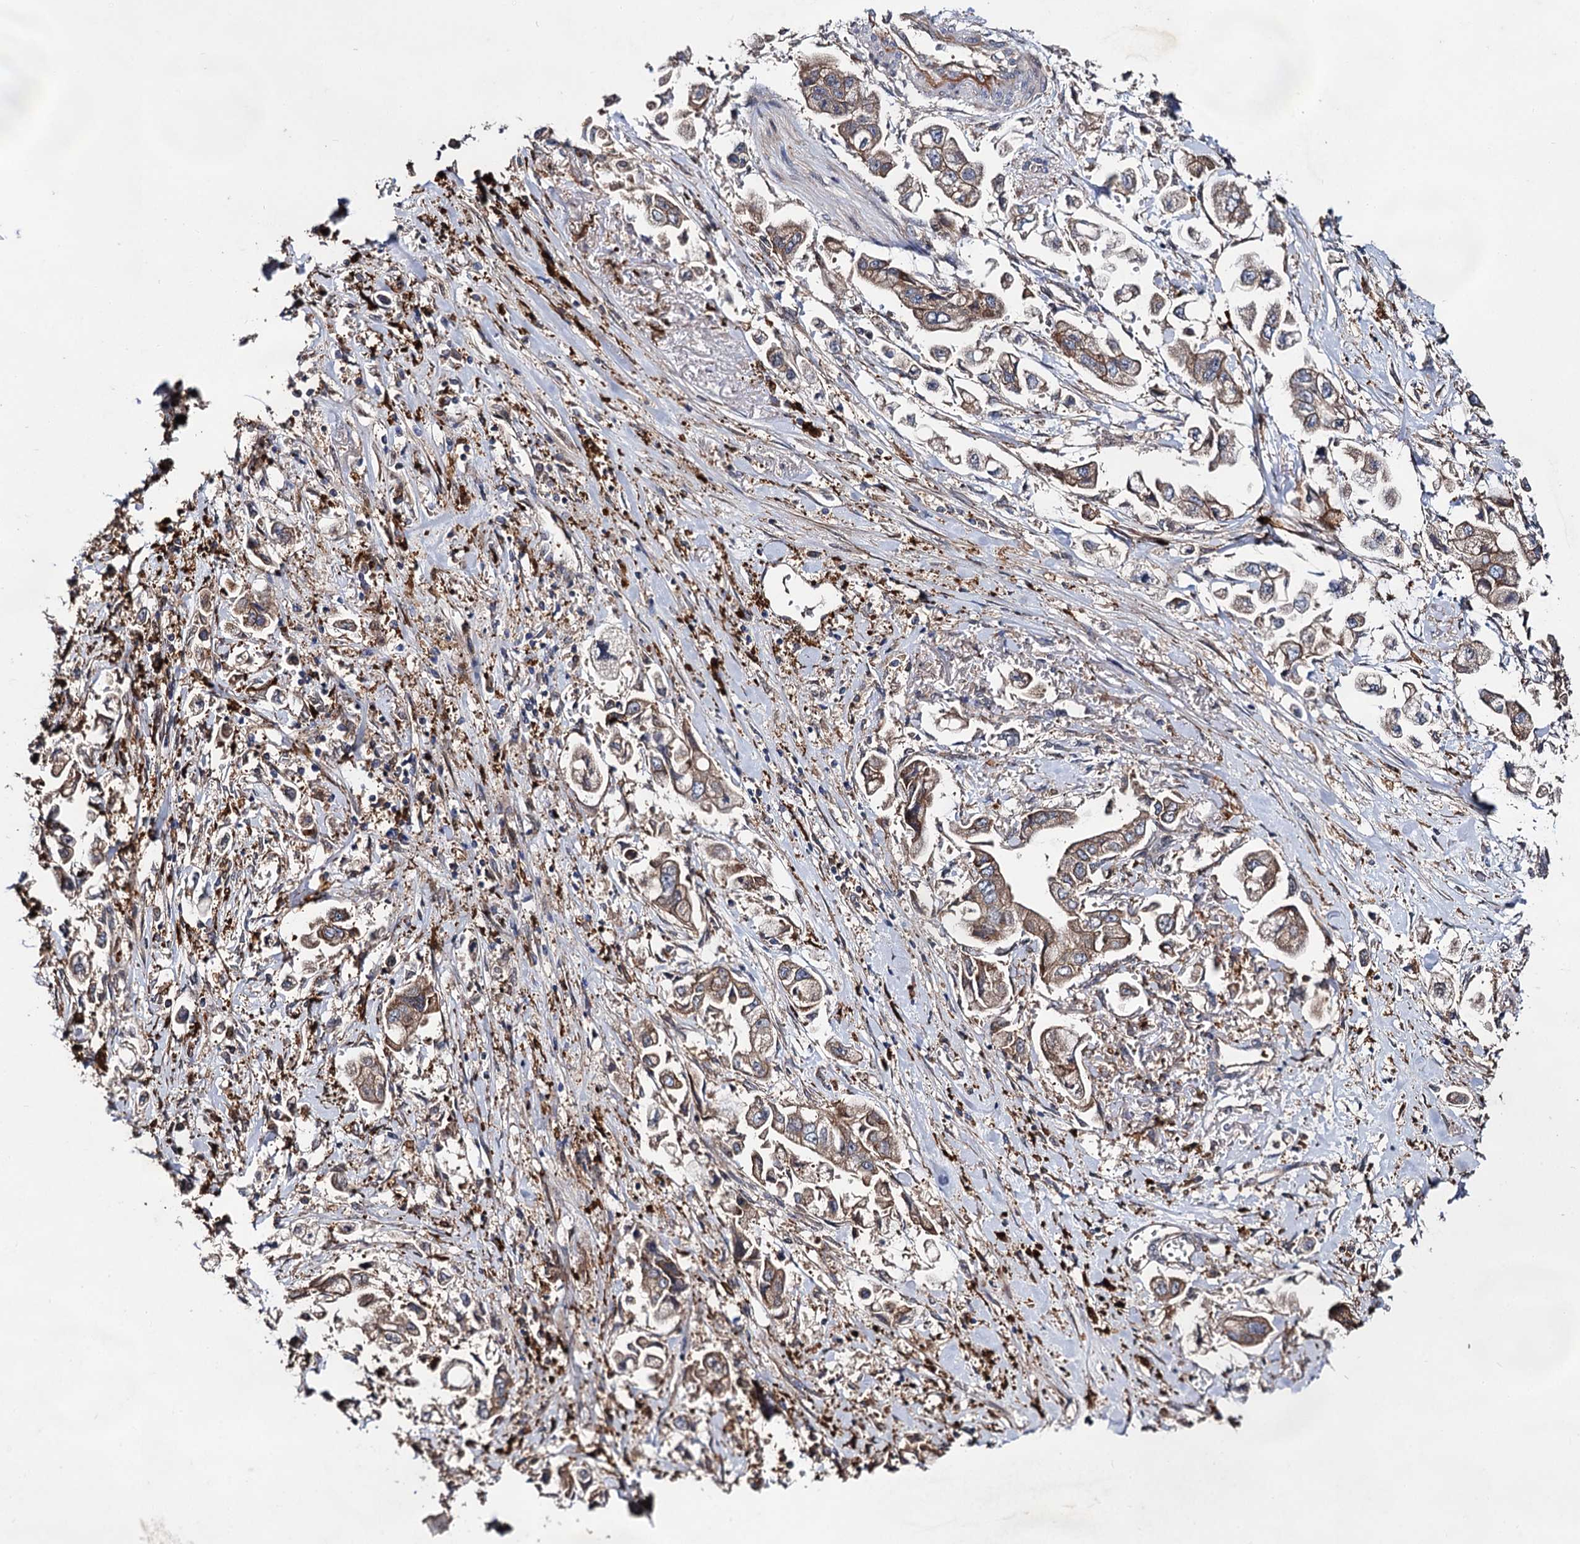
{"staining": {"intensity": "moderate", "quantity": ">75%", "location": "cytoplasmic/membranous"}, "tissue": "stomach cancer", "cell_type": "Tumor cells", "image_type": "cancer", "snomed": [{"axis": "morphology", "description": "Adenocarcinoma, NOS"}, {"axis": "topography", "description": "Stomach"}], "caption": "Immunohistochemical staining of human stomach adenocarcinoma demonstrates moderate cytoplasmic/membranous protein positivity in approximately >75% of tumor cells.", "gene": "NAA25", "patient": {"sex": "male", "age": 62}}